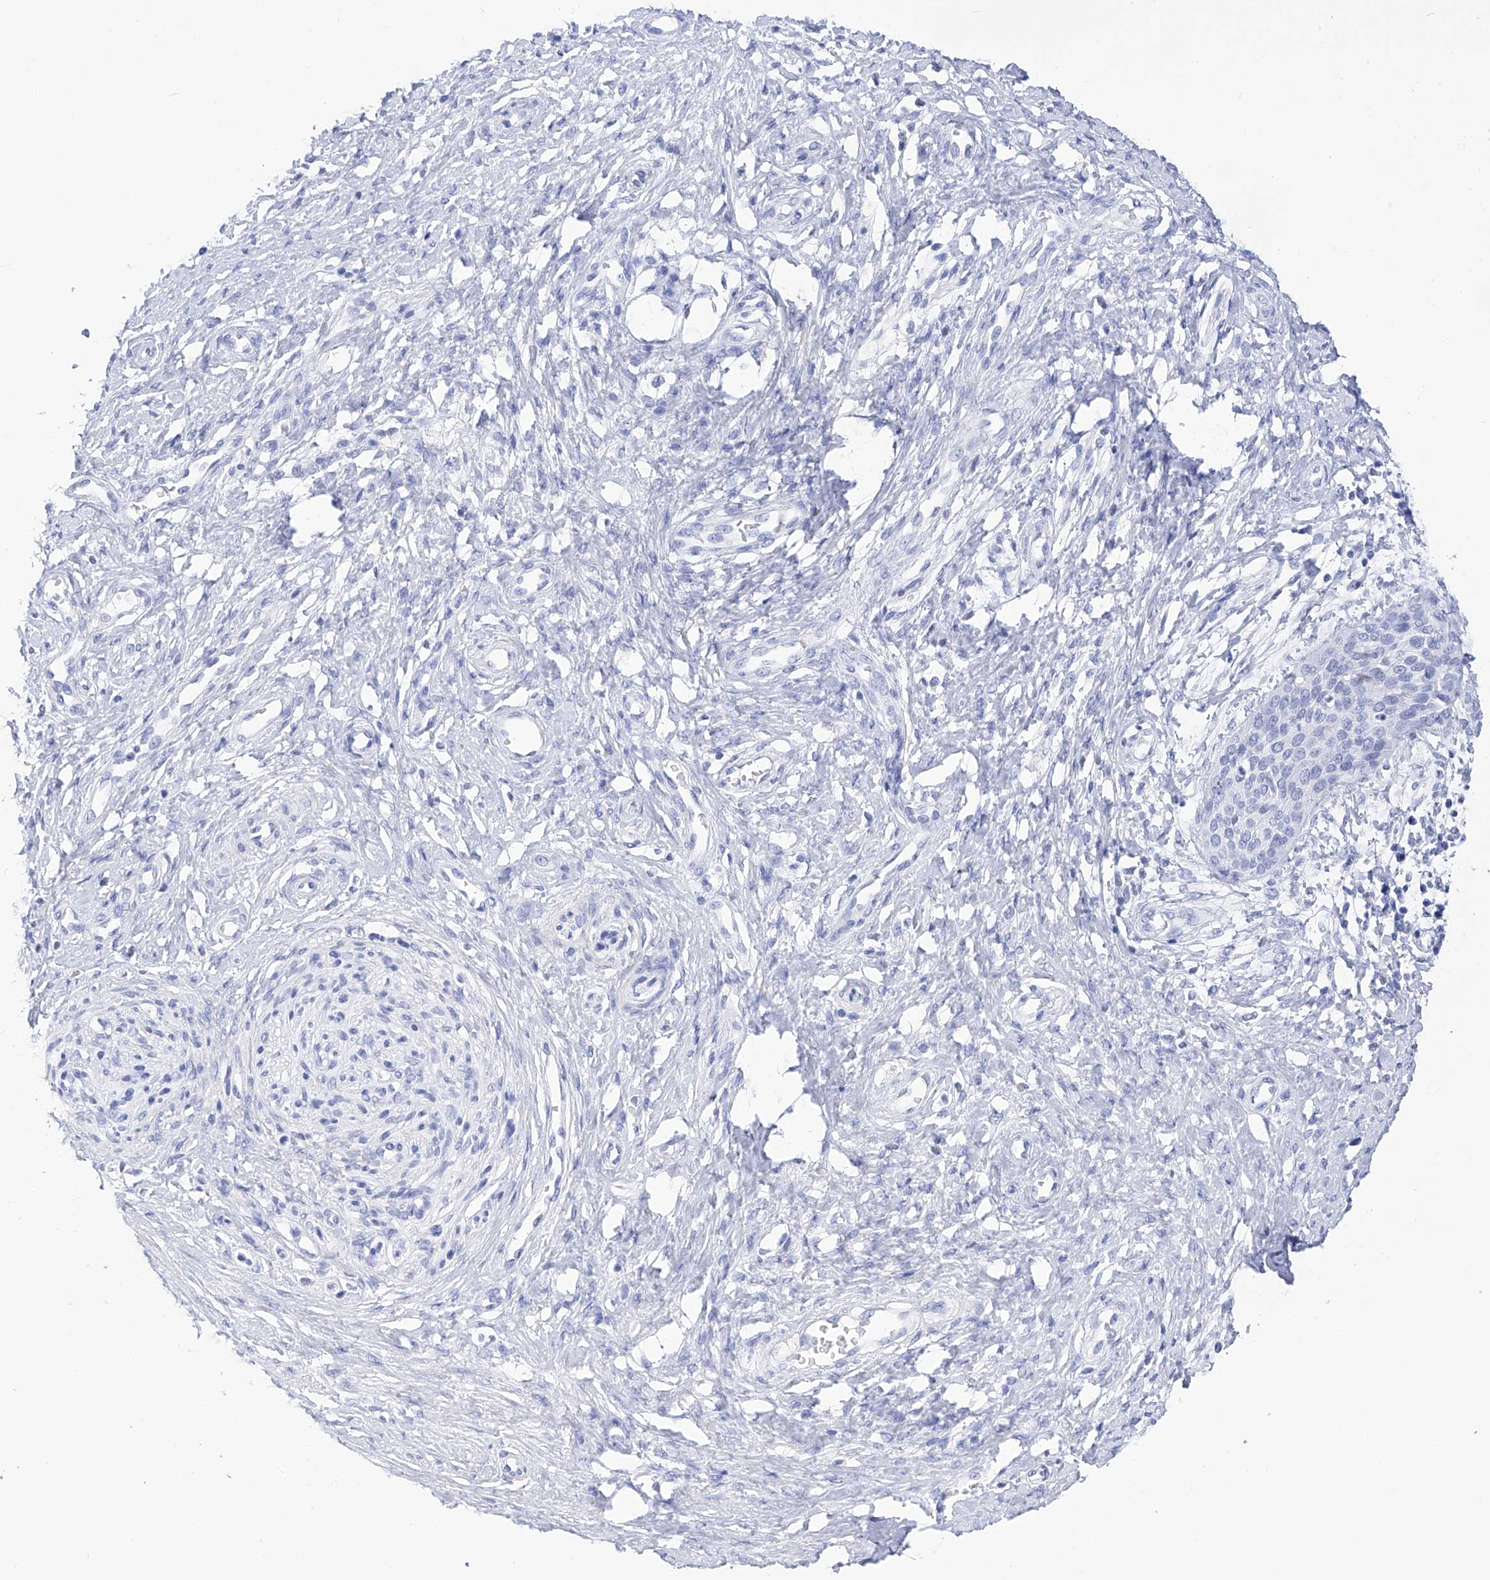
{"staining": {"intensity": "negative", "quantity": "none", "location": "none"}, "tissue": "cervical cancer", "cell_type": "Tumor cells", "image_type": "cancer", "snomed": [{"axis": "morphology", "description": "Squamous cell carcinoma, NOS"}, {"axis": "topography", "description": "Cervix"}], "caption": "Histopathology image shows no significant protein staining in tumor cells of cervical cancer. Brightfield microscopy of immunohistochemistry stained with DAB (3,3'-diaminobenzidine) (brown) and hematoxylin (blue), captured at high magnification.", "gene": "FLG", "patient": {"sex": "female", "age": 37}}